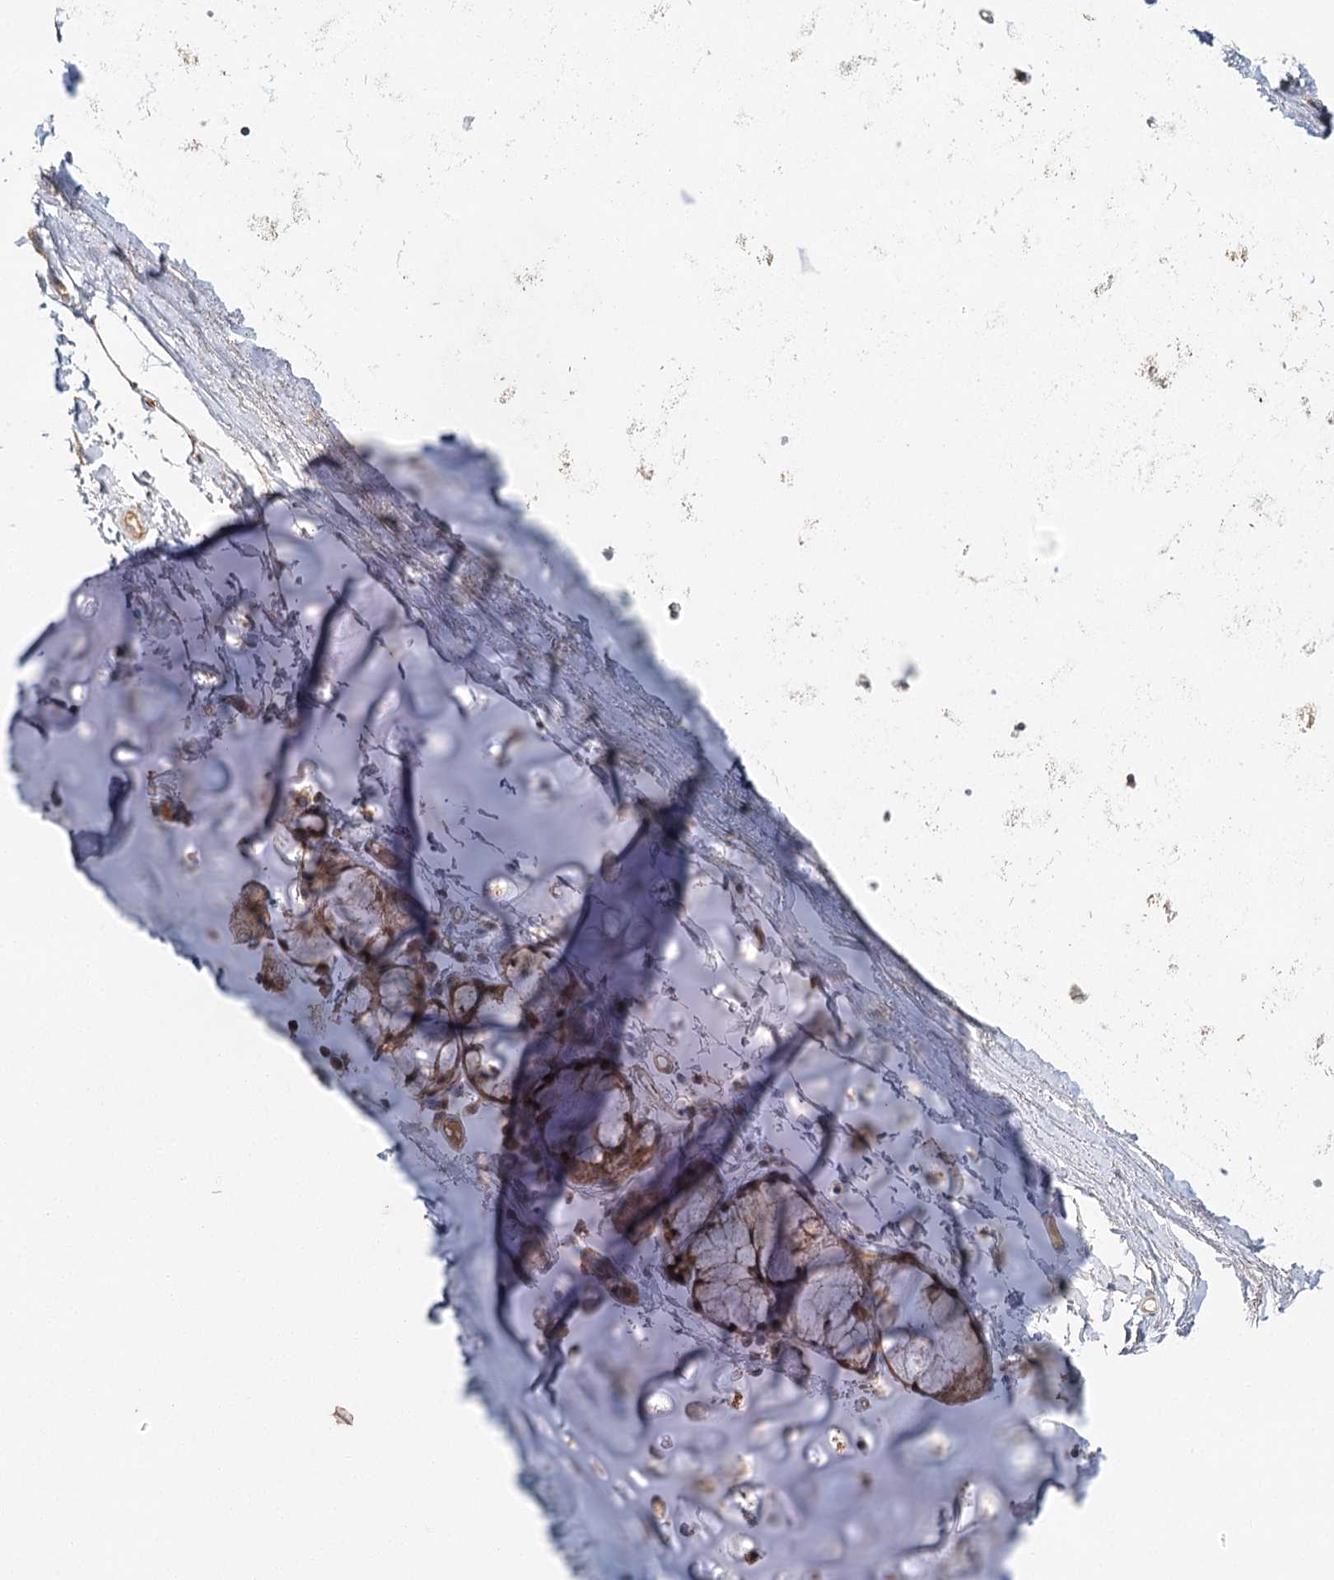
{"staining": {"intensity": "negative", "quantity": "none", "location": "none"}, "tissue": "adipose tissue", "cell_type": "Adipocytes", "image_type": "normal", "snomed": [{"axis": "morphology", "description": "Normal tissue, NOS"}, {"axis": "topography", "description": "Cartilage tissue"}, {"axis": "topography", "description": "Bronchus"}], "caption": "This is a histopathology image of immunohistochemistry staining of normal adipose tissue, which shows no staining in adipocytes. (Brightfield microscopy of DAB (3,3'-diaminobenzidine) IHC at high magnification).", "gene": "ENSG00000273217", "patient": {"sex": "female", "age": 73}}